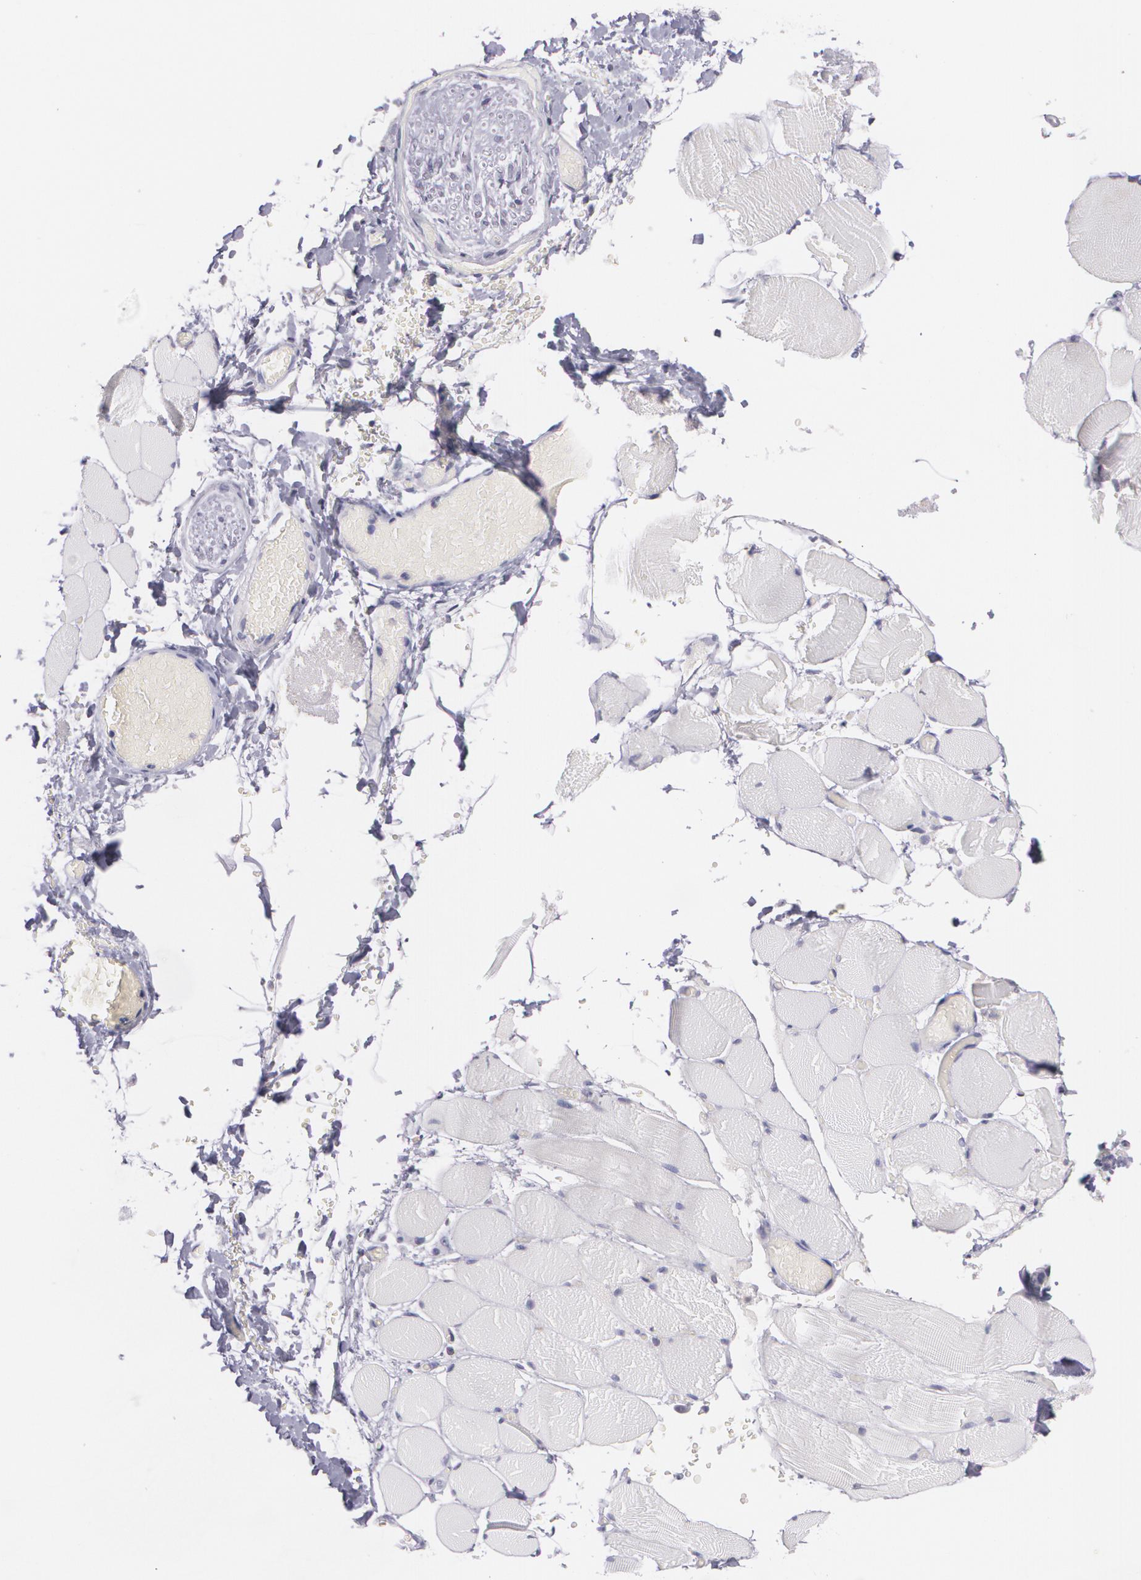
{"staining": {"intensity": "negative", "quantity": "none", "location": "none"}, "tissue": "skeletal muscle", "cell_type": "Myocytes", "image_type": "normal", "snomed": [{"axis": "morphology", "description": "Normal tissue, NOS"}, {"axis": "topography", "description": "Skeletal muscle"}, {"axis": "topography", "description": "Soft tissue"}], "caption": "Human skeletal muscle stained for a protein using immunohistochemistry demonstrates no positivity in myocytes.", "gene": "CILK1", "patient": {"sex": "female", "age": 58}}